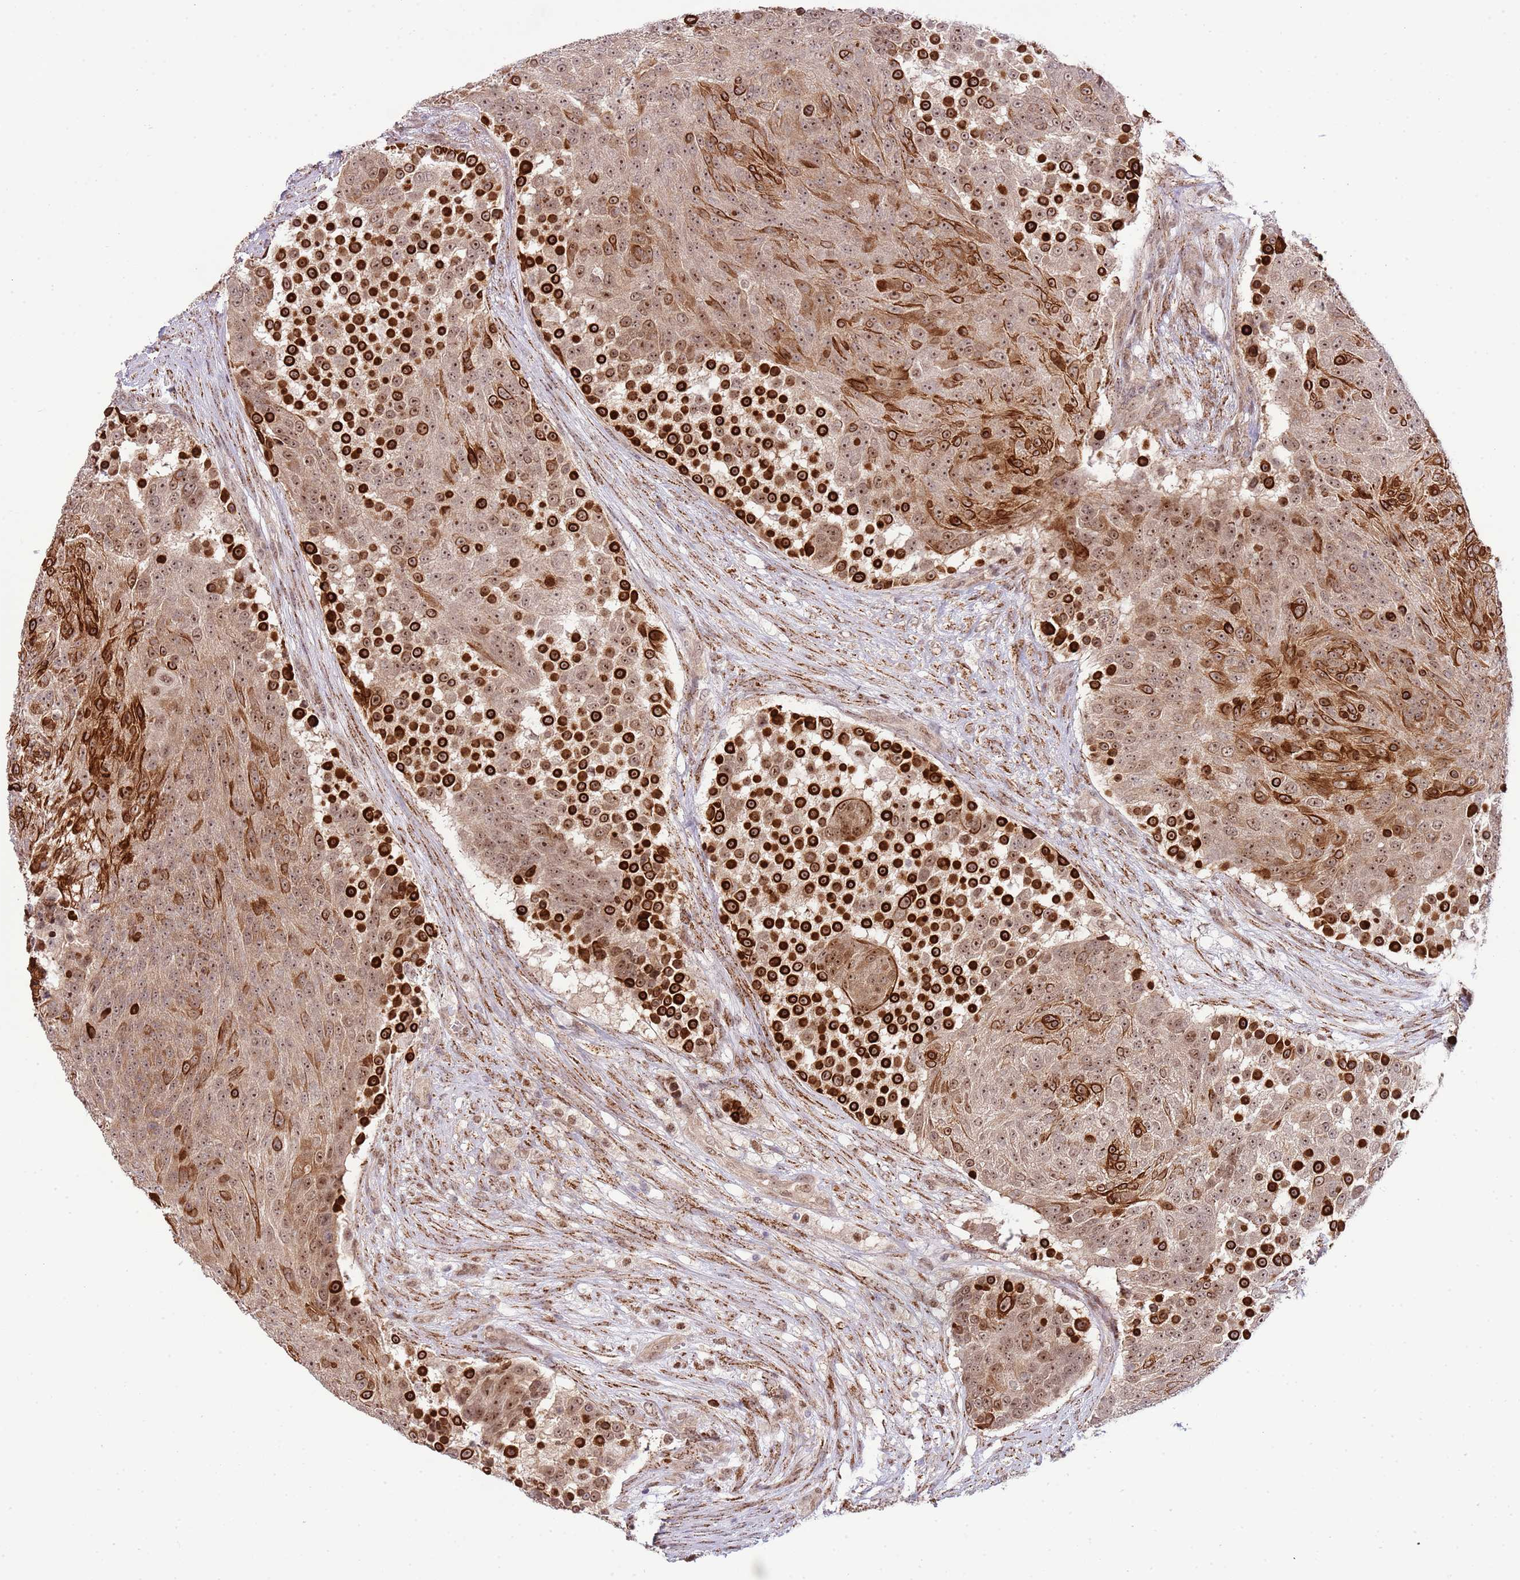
{"staining": {"intensity": "strong", "quantity": "25%-75%", "location": "cytoplasmic/membranous,nuclear"}, "tissue": "urothelial cancer", "cell_type": "Tumor cells", "image_type": "cancer", "snomed": [{"axis": "morphology", "description": "Urothelial carcinoma, High grade"}, {"axis": "topography", "description": "Urinary bladder"}], "caption": "A photomicrograph of urothelial cancer stained for a protein reveals strong cytoplasmic/membranous and nuclear brown staining in tumor cells.", "gene": "CHD1", "patient": {"sex": "female", "age": 63}}